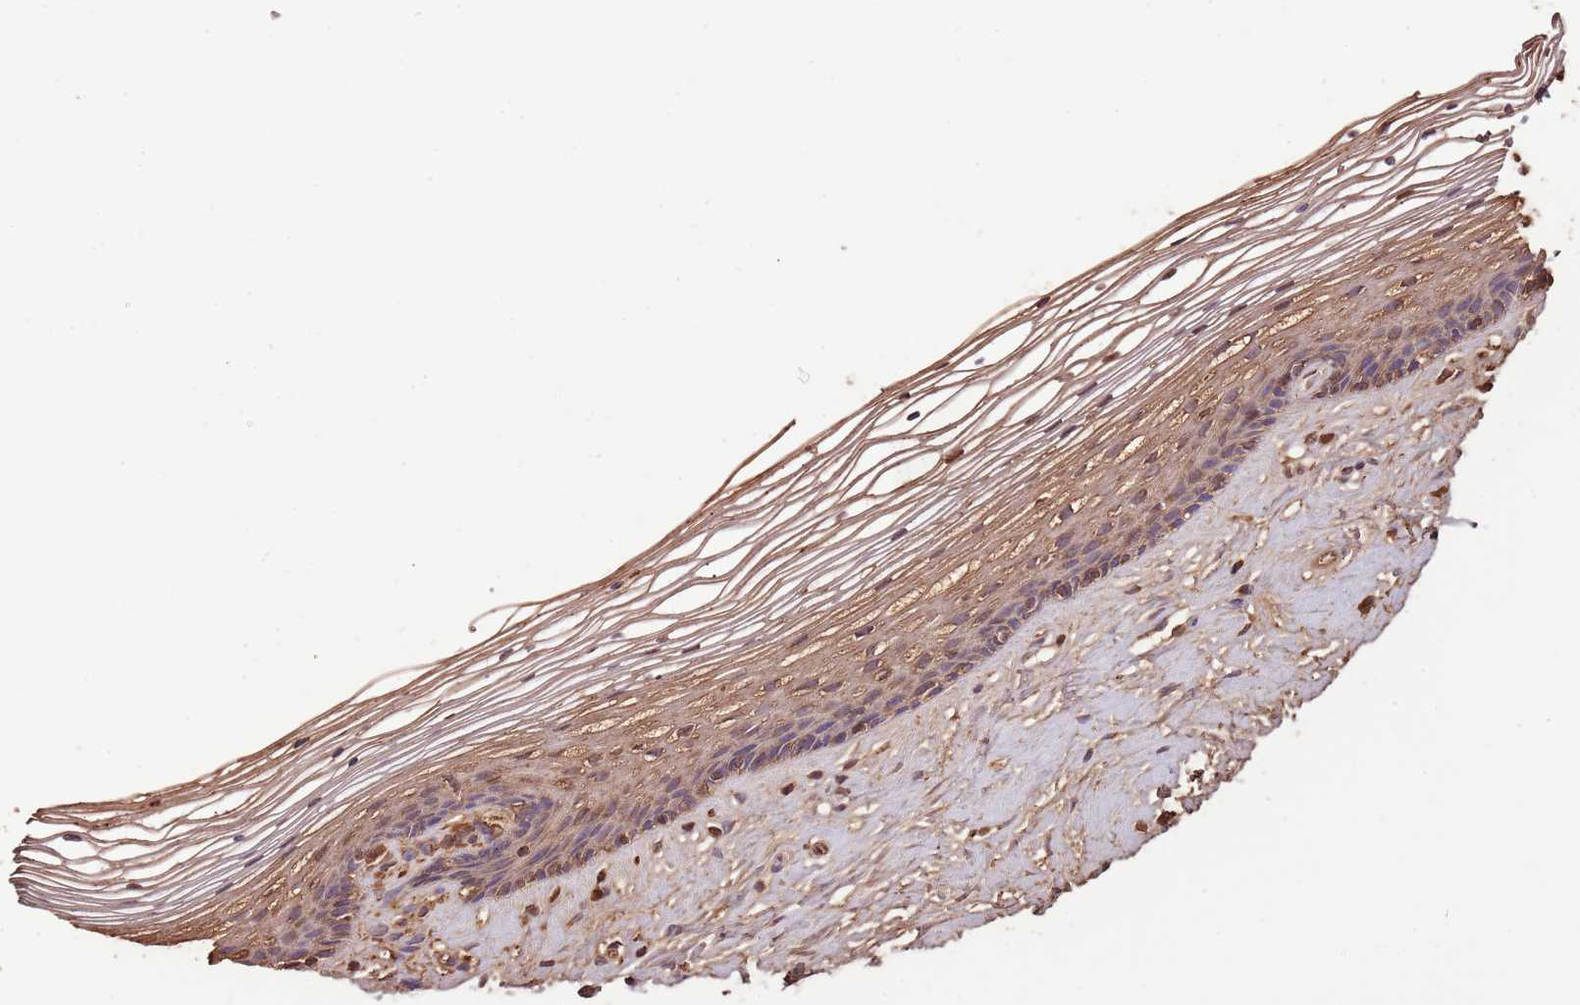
{"staining": {"intensity": "moderate", "quantity": ">75%", "location": "cytoplasmic/membranous,nuclear"}, "tissue": "vagina", "cell_type": "Squamous epithelial cells", "image_type": "normal", "snomed": [{"axis": "morphology", "description": "Normal tissue, NOS"}, {"axis": "topography", "description": "Vagina"}], "caption": "Vagina stained for a protein (brown) demonstrates moderate cytoplasmic/membranous,nuclear positive positivity in approximately >75% of squamous epithelial cells.", "gene": "DENR", "patient": {"sex": "female", "age": 46}}